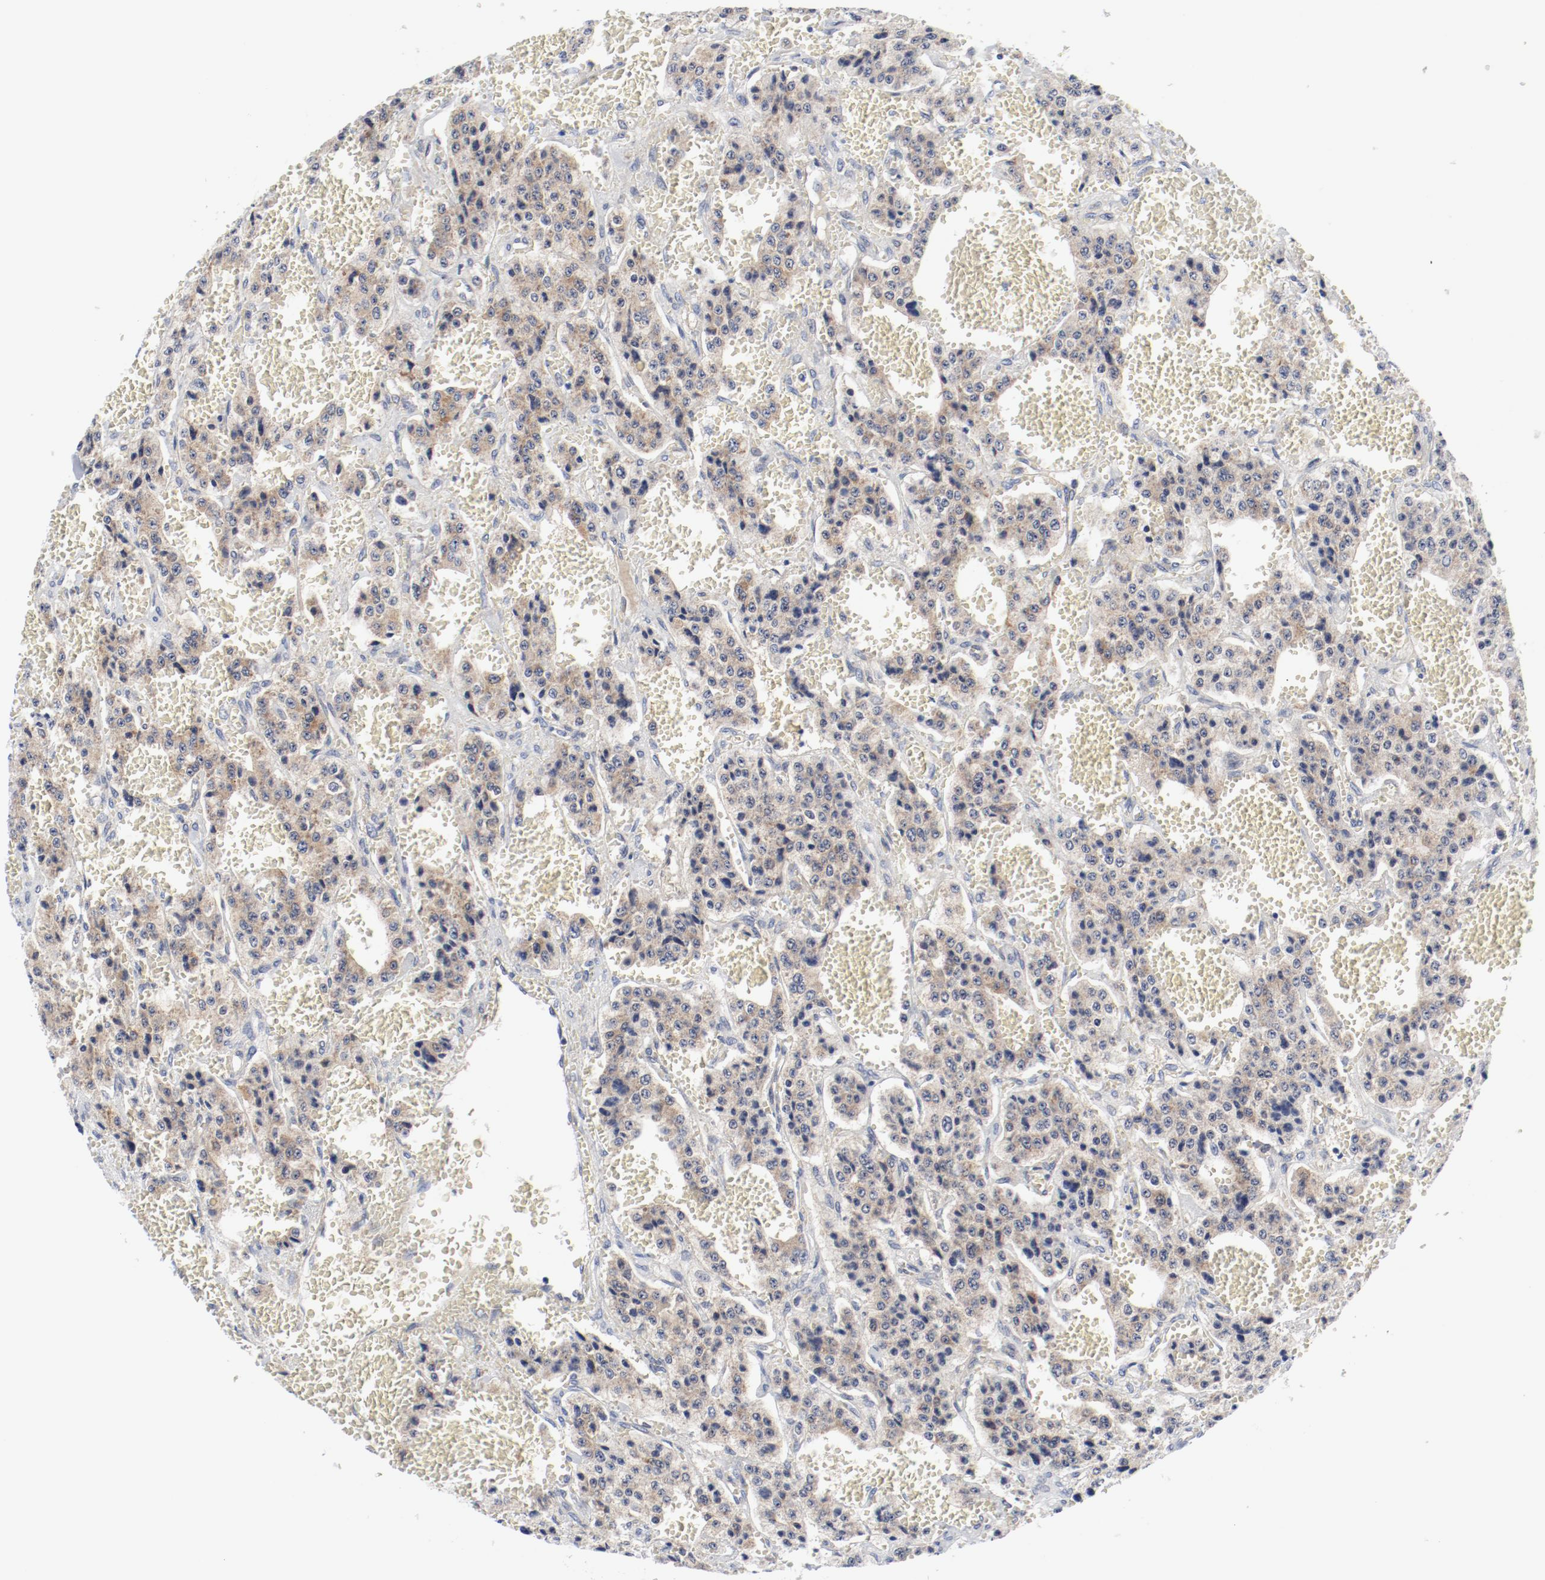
{"staining": {"intensity": "weak", "quantity": ">75%", "location": "cytoplasmic/membranous"}, "tissue": "carcinoid", "cell_type": "Tumor cells", "image_type": "cancer", "snomed": [{"axis": "morphology", "description": "Carcinoid, malignant, NOS"}, {"axis": "topography", "description": "Small intestine"}], "caption": "The photomicrograph reveals a brown stain indicating the presence of a protein in the cytoplasmic/membranous of tumor cells in malignant carcinoid.", "gene": "BAD", "patient": {"sex": "male", "age": 52}}